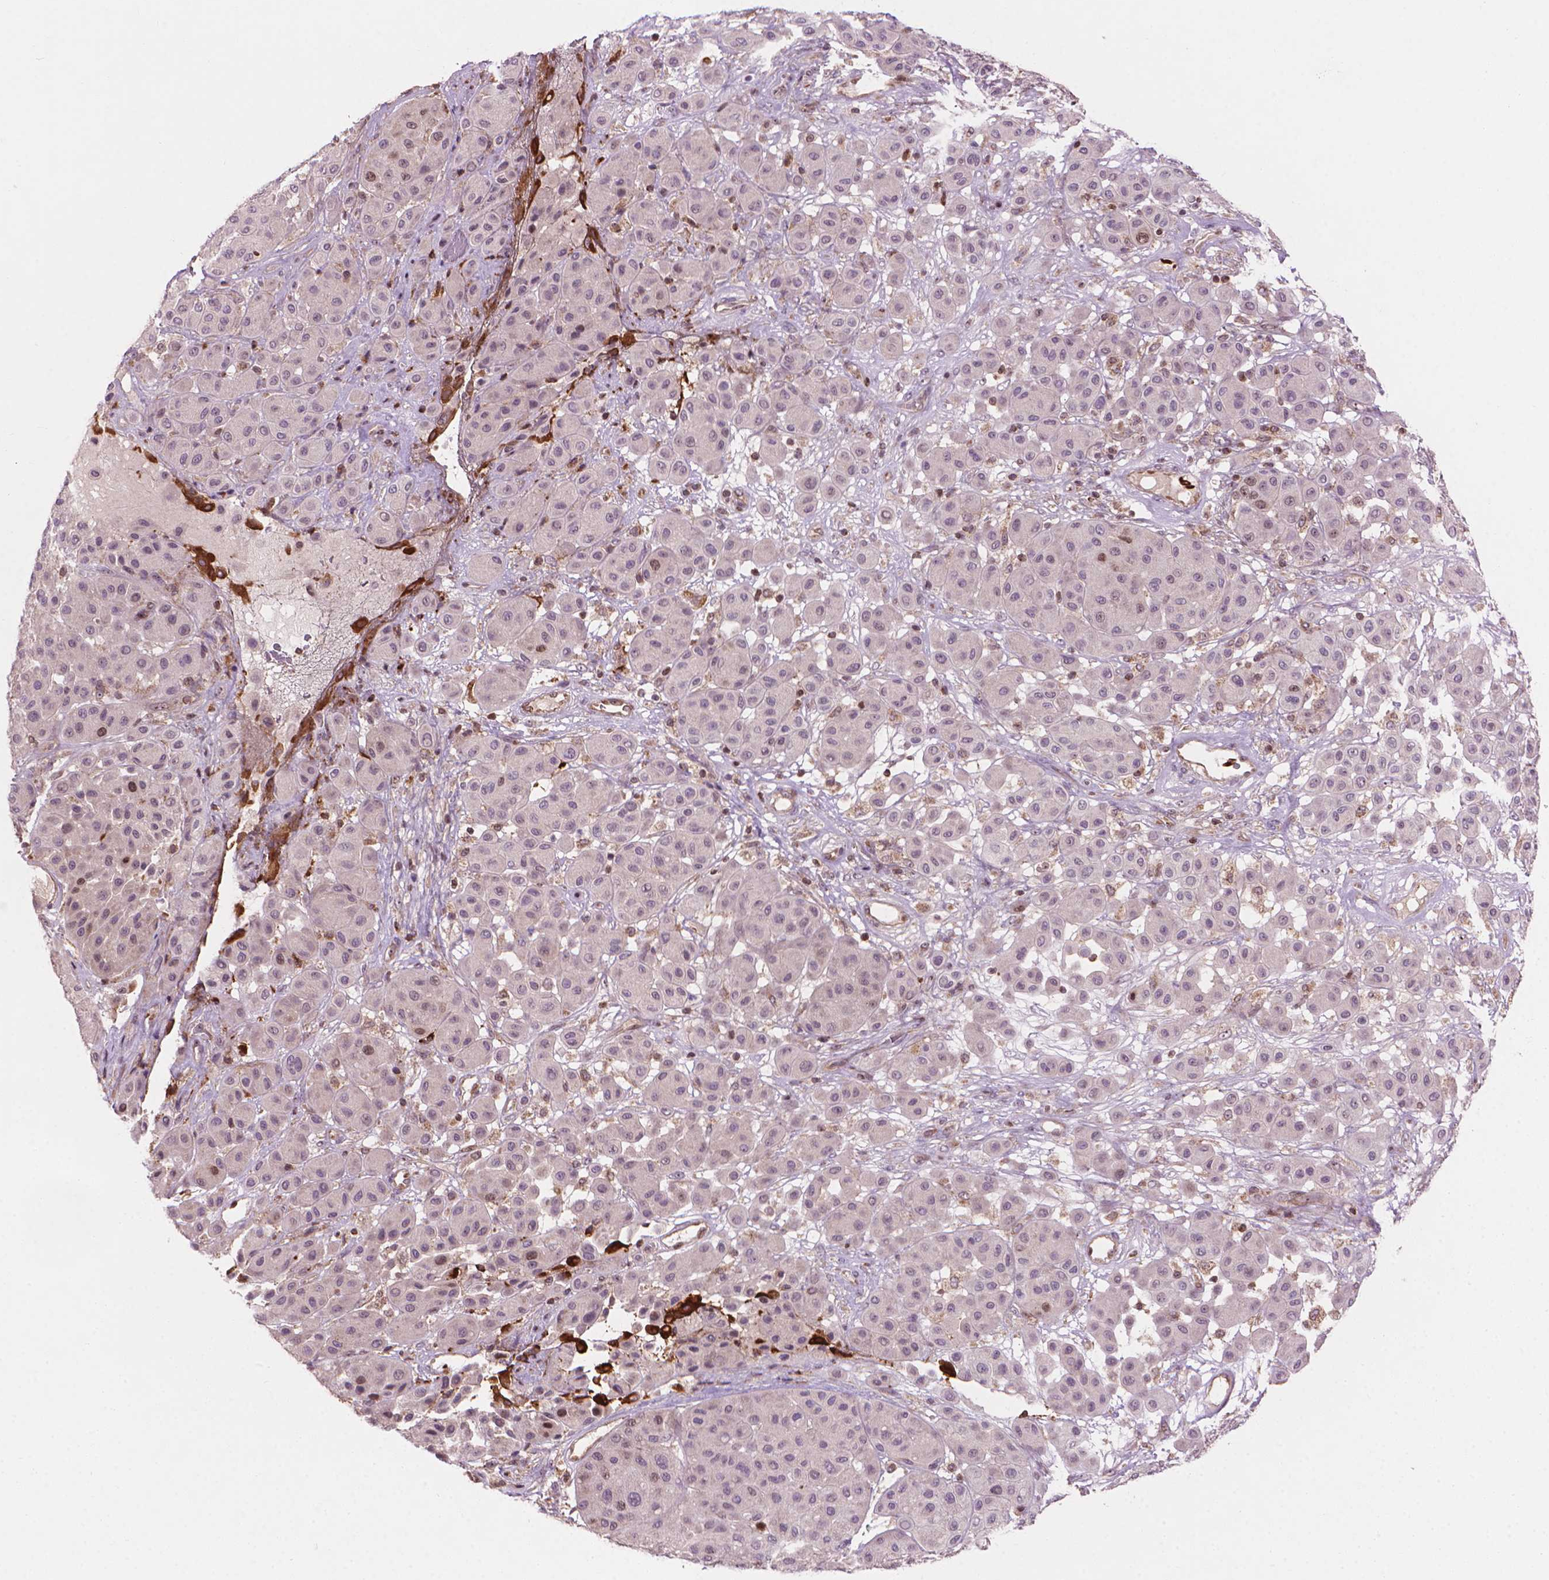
{"staining": {"intensity": "weak", "quantity": "<25%", "location": "nuclear"}, "tissue": "melanoma", "cell_type": "Tumor cells", "image_type": "cancer", "snomed": [{"axis": "morphology", "description": "Malignant melanoma, Metastatic site"}, {"axis": "topography", "description": "Smooth muscle"}], "caption": "The micrograph demonstrates no staining of tumor cells in melanoma.", "gene": "SMC2", "patient": {"sex": "male", "age": 41}}